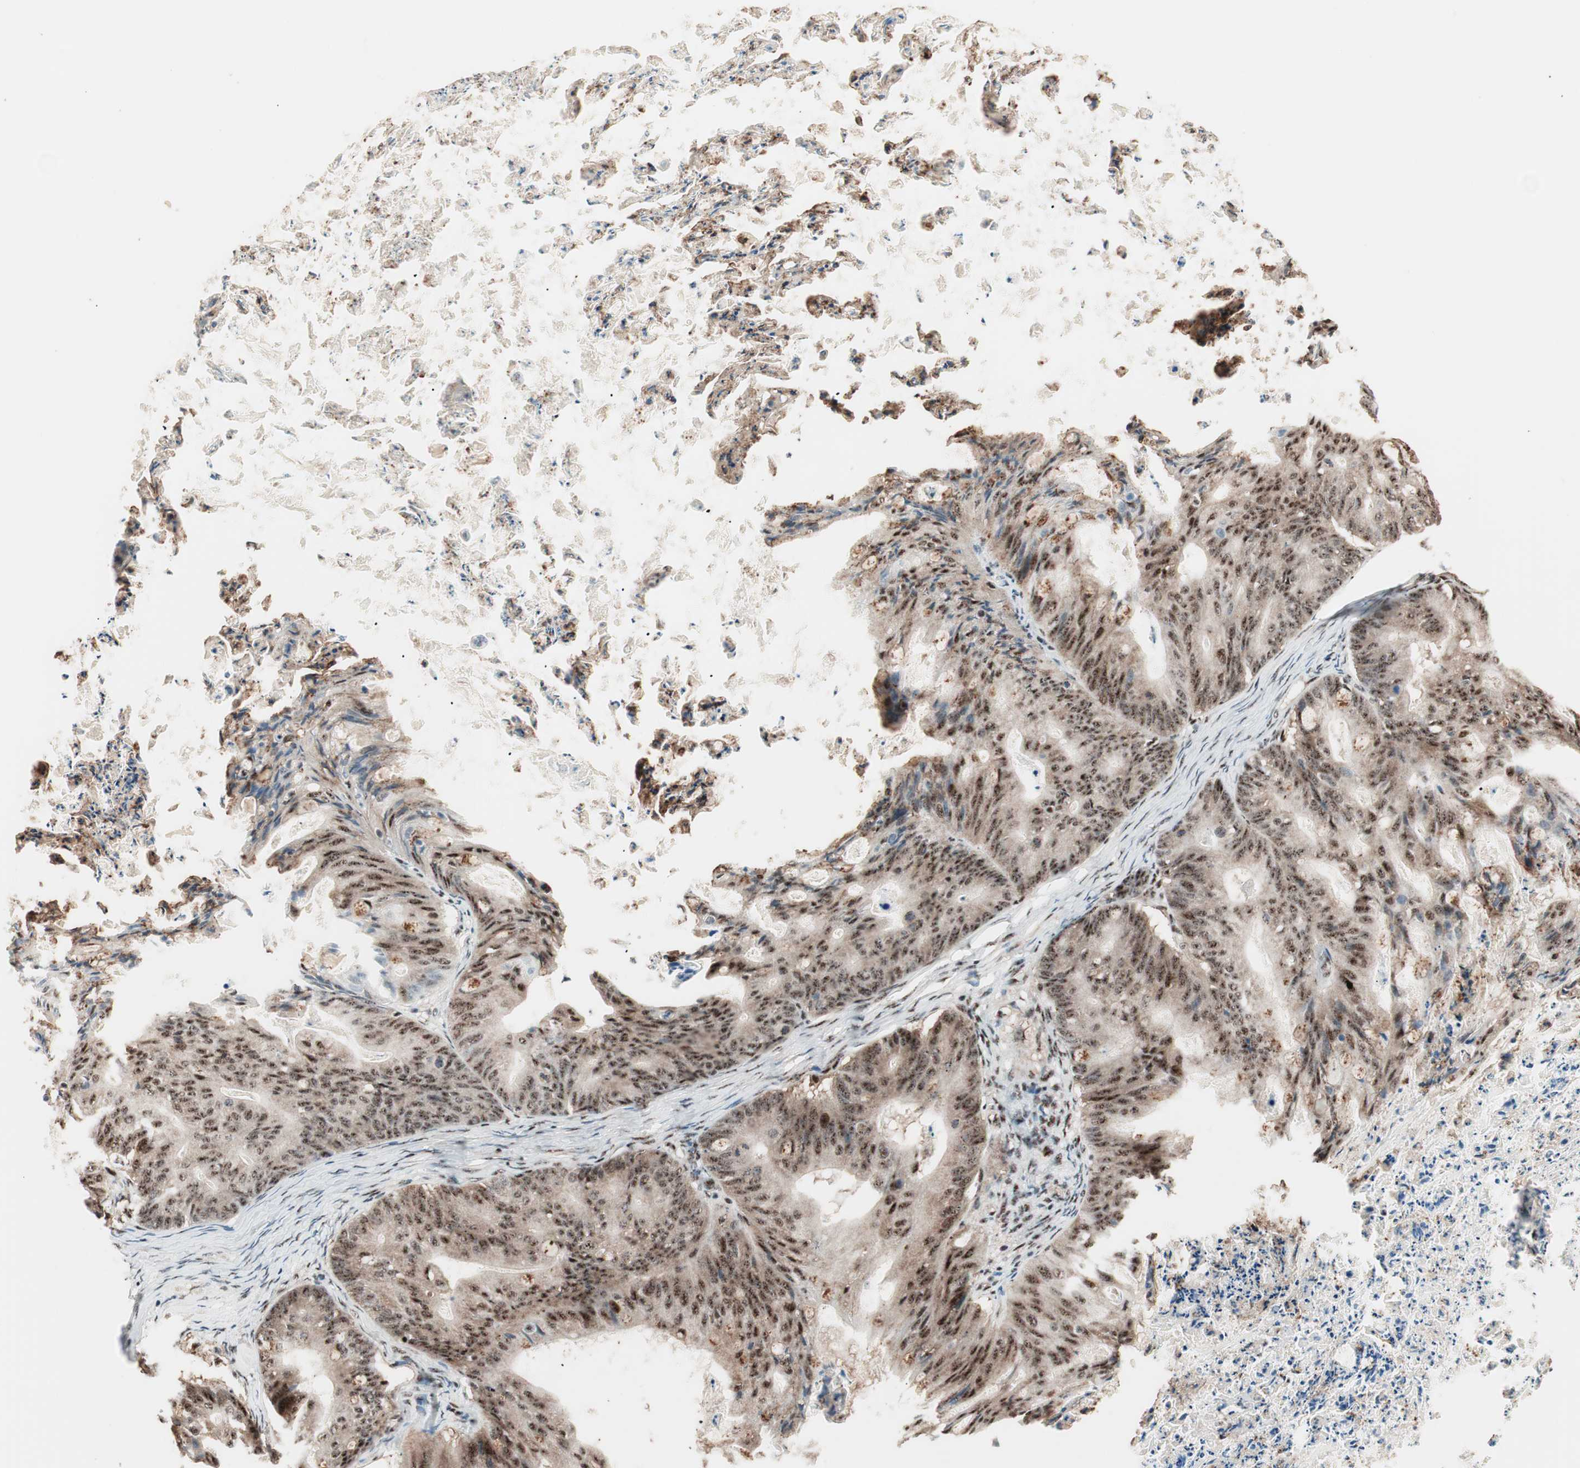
{"staining": {"intensity": "moderate", "quantity": ">75%", "location": "cytoplasmic/membranous,nuclear"}, "tissue": "ovarian cancer", "cell_type": "Tumor cells", "image_type": "cancer", "snomed": [{"axis": "morphology", "description": "Cystadenocarcinoma, mucinous, NOS"}, {"axis": "topography", "description": "Ovary"}], "caption": "Immunohistochemistry (IHC) staining of ovarian cancer (mucinous cystadenocarcinoma), which demonstrates medium levels of moderate cytoplasmic/membranous and nuclear positivity in about >75% of tumor cells indicating moderate cytoplasmic/membranous and nuclear protein staining. The staining was performed using DAB (3,3'-diaminobenzidine) (brown) for protein detection and nuclei were counterstained in hematoxylin (blue).", "gene": "NR5A2", "patient": {"sex": "female", "age": 36}}